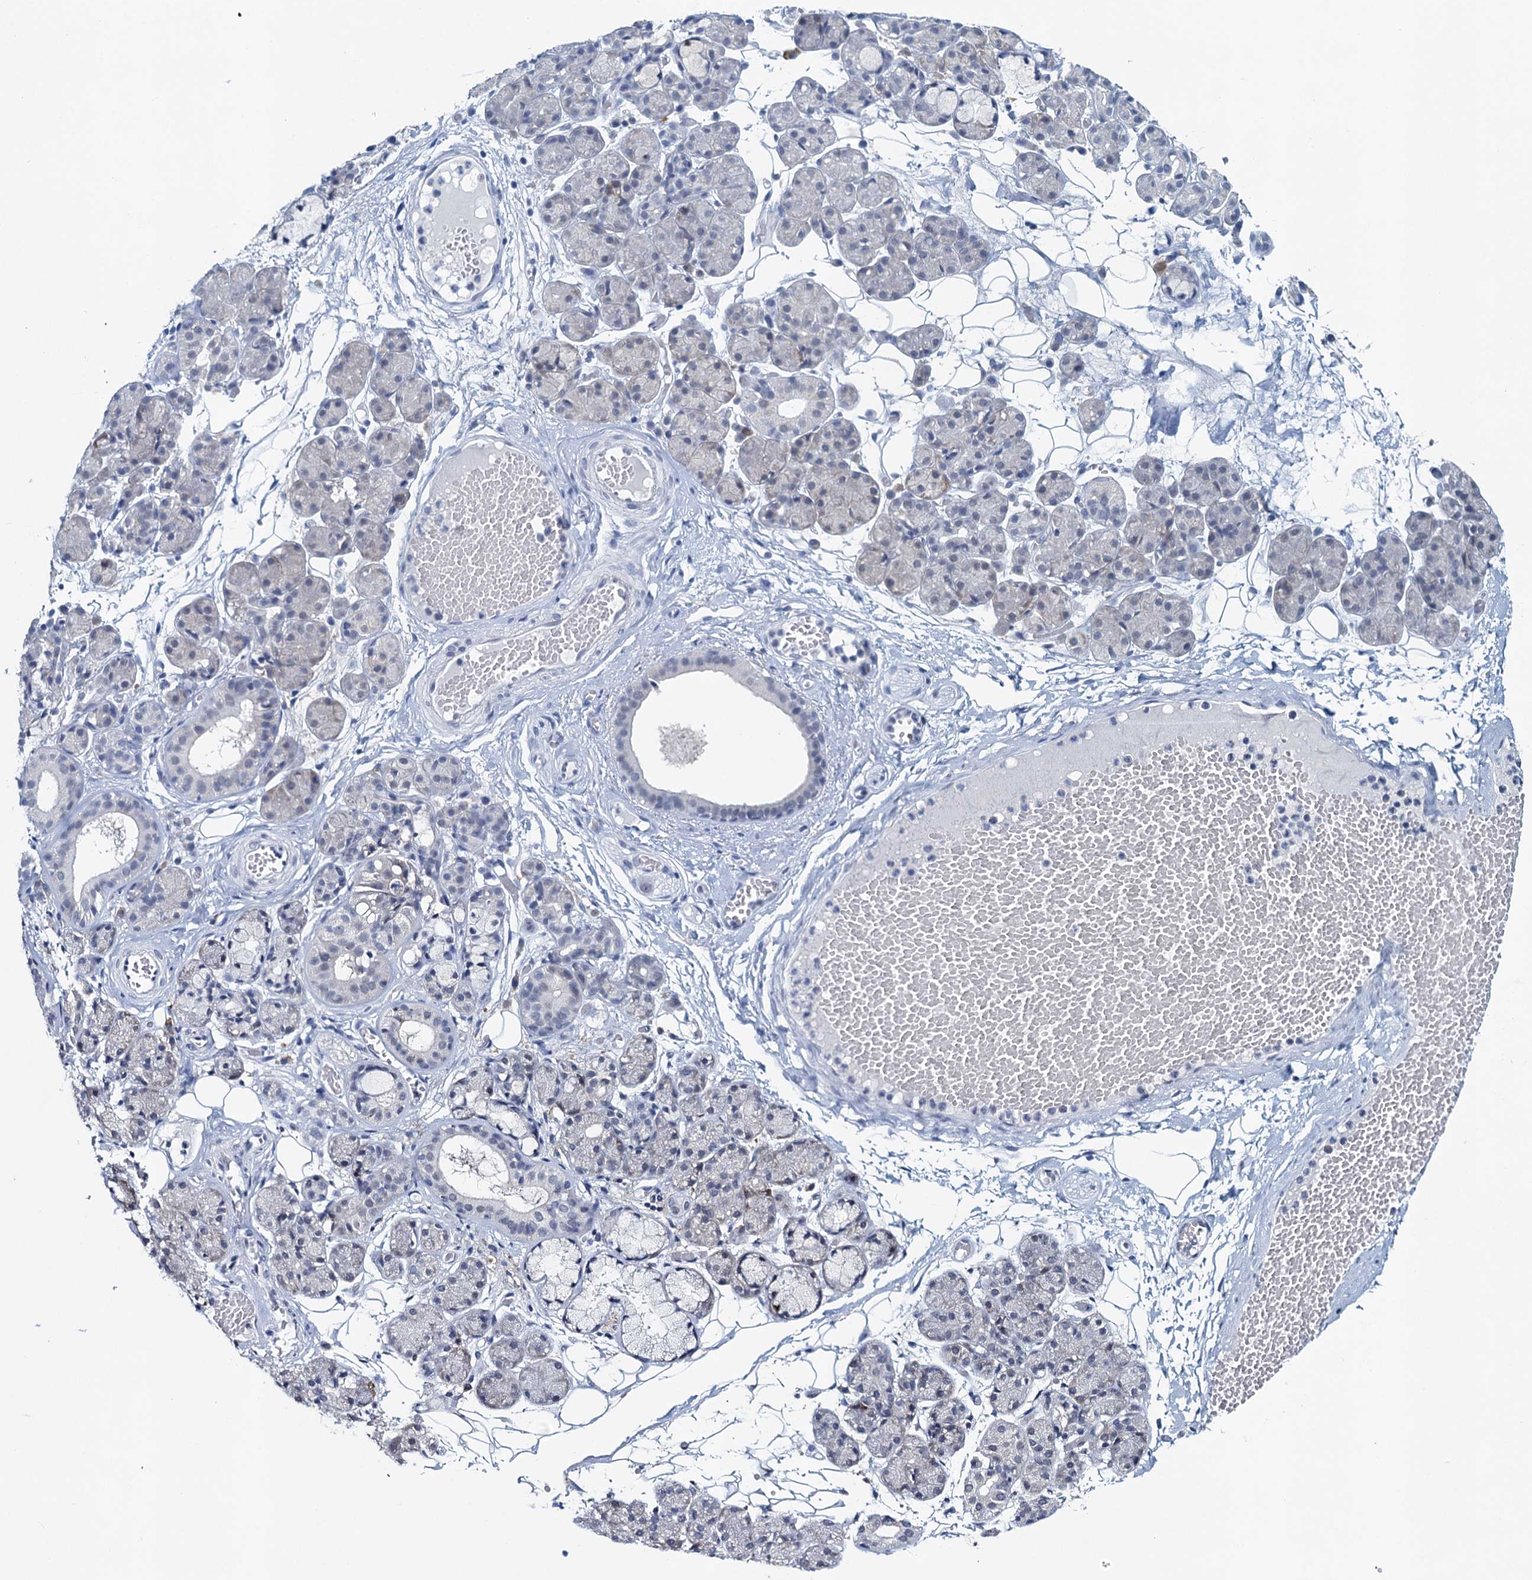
{"staining": {"intensity": "negative", "quantity": "none", "location": "none"}, "tissue": "salivary gland", "cell_type": "Glandular cells", "image_type": "normal", "snomed": [{"axis": "morphology", "description": "Normal tissue, NOS"}, {"axis": "topography", "description": "Salivary gland"}], "caption": "A histopathology image of human salivary gland is negative for staining in glandular cells. (DAB (3,3'-diaminobenzidine) immunohistochemistry visualized using brightfield microscopy, high magnification).", "gene": "ENSG00000230707", "patient": {"sex": "male", "age": 63}}